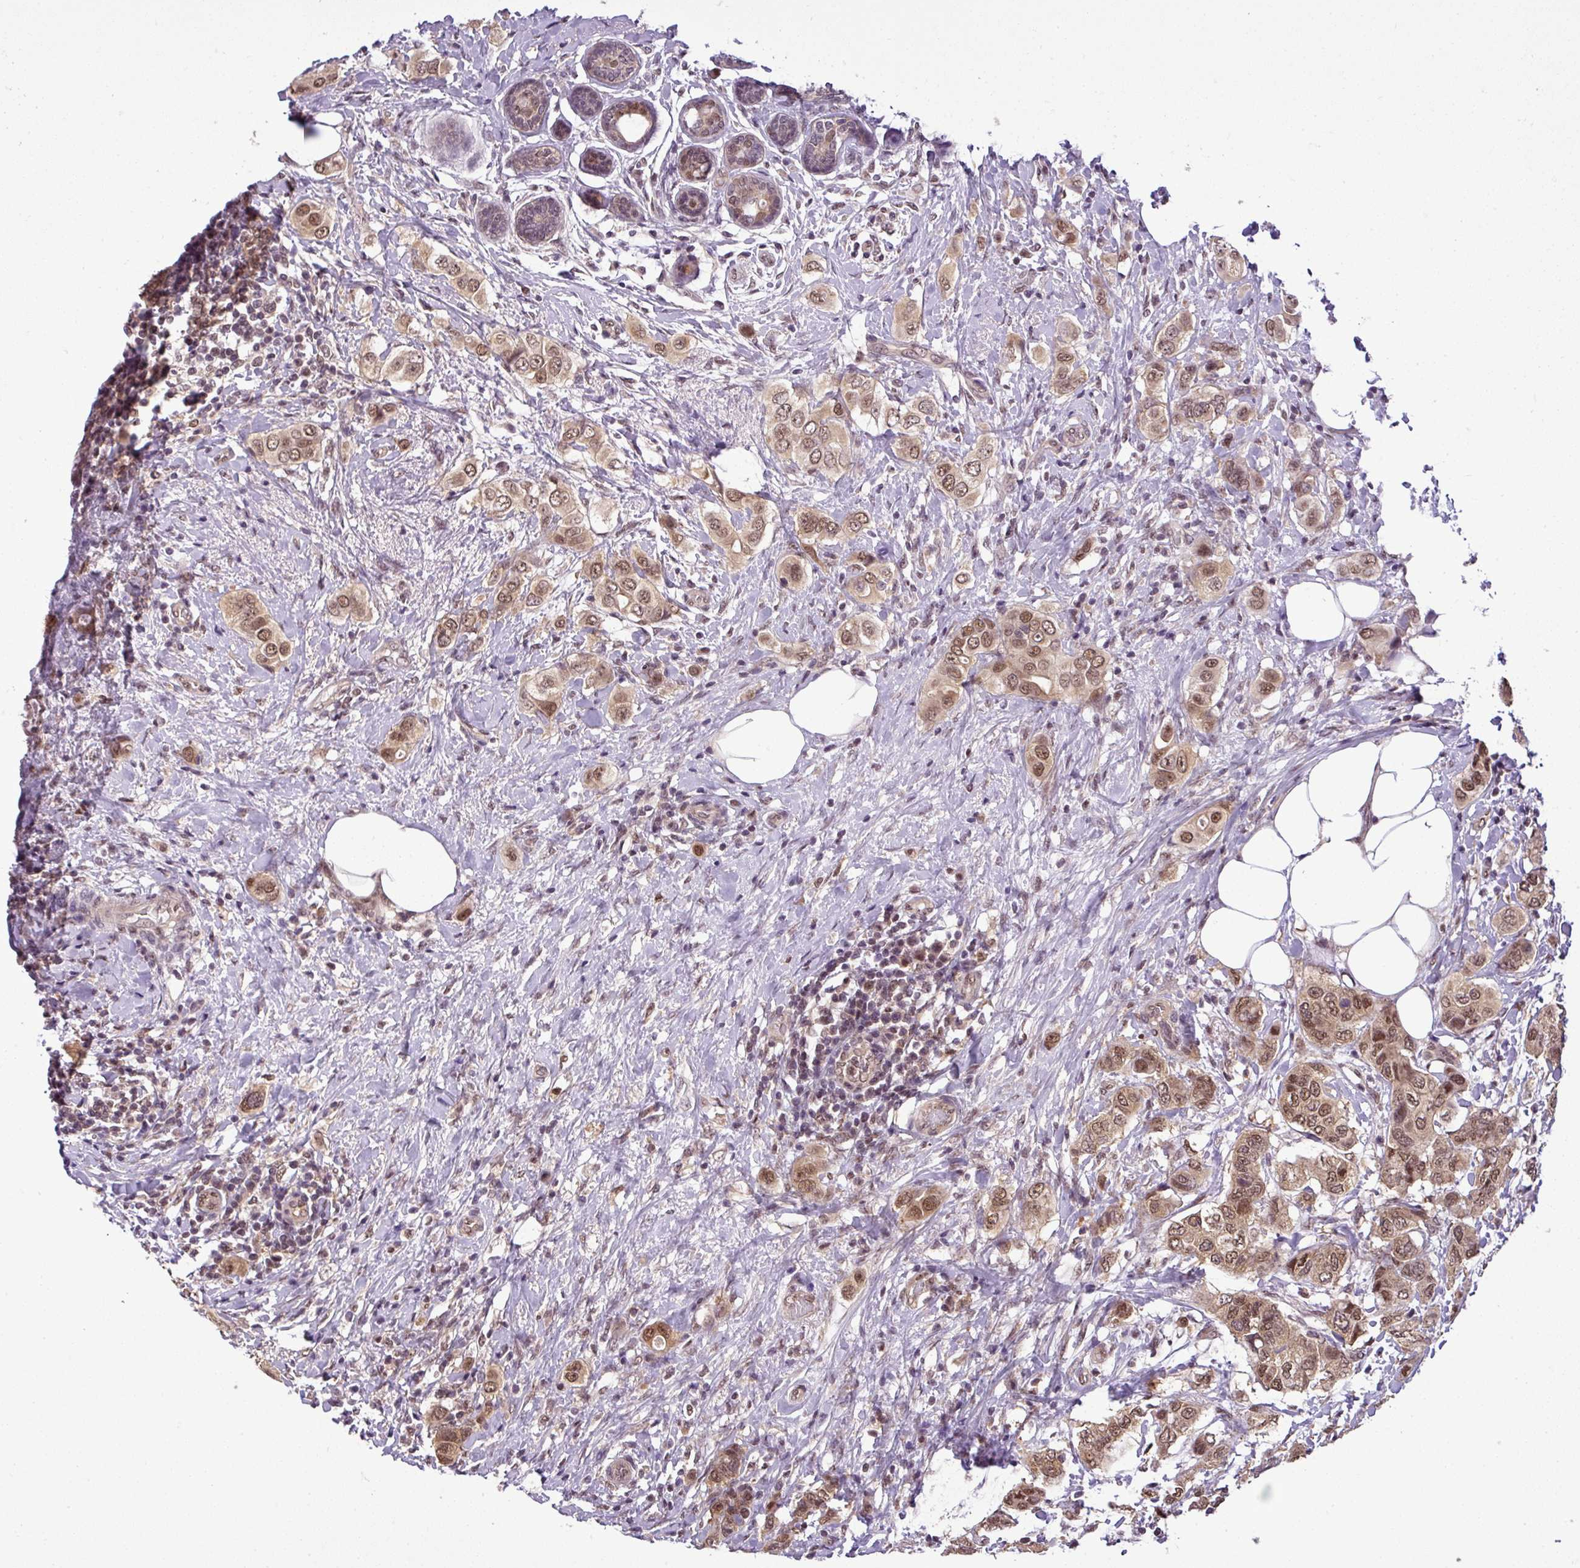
{"staining": {"intensity": "moderate", "quantity": ">75%", "location": "nuclear"}, "tissue": "breast cancer", "cell_type": "Tumor cells", "image_type": "cancer", "snomed": [{"axis": "morphology", "description": "Lobular carcinoma"}, {"axis": "topography", "description": "Breast"}], "caption": "Protein positivity by immunohistochemistry displays moderate nuclear staining in about >75% of tumor cells in lobular carcinoma (breast).", "gene": "MFHAS1", "patient": {"sex": "female", "age": 51}}